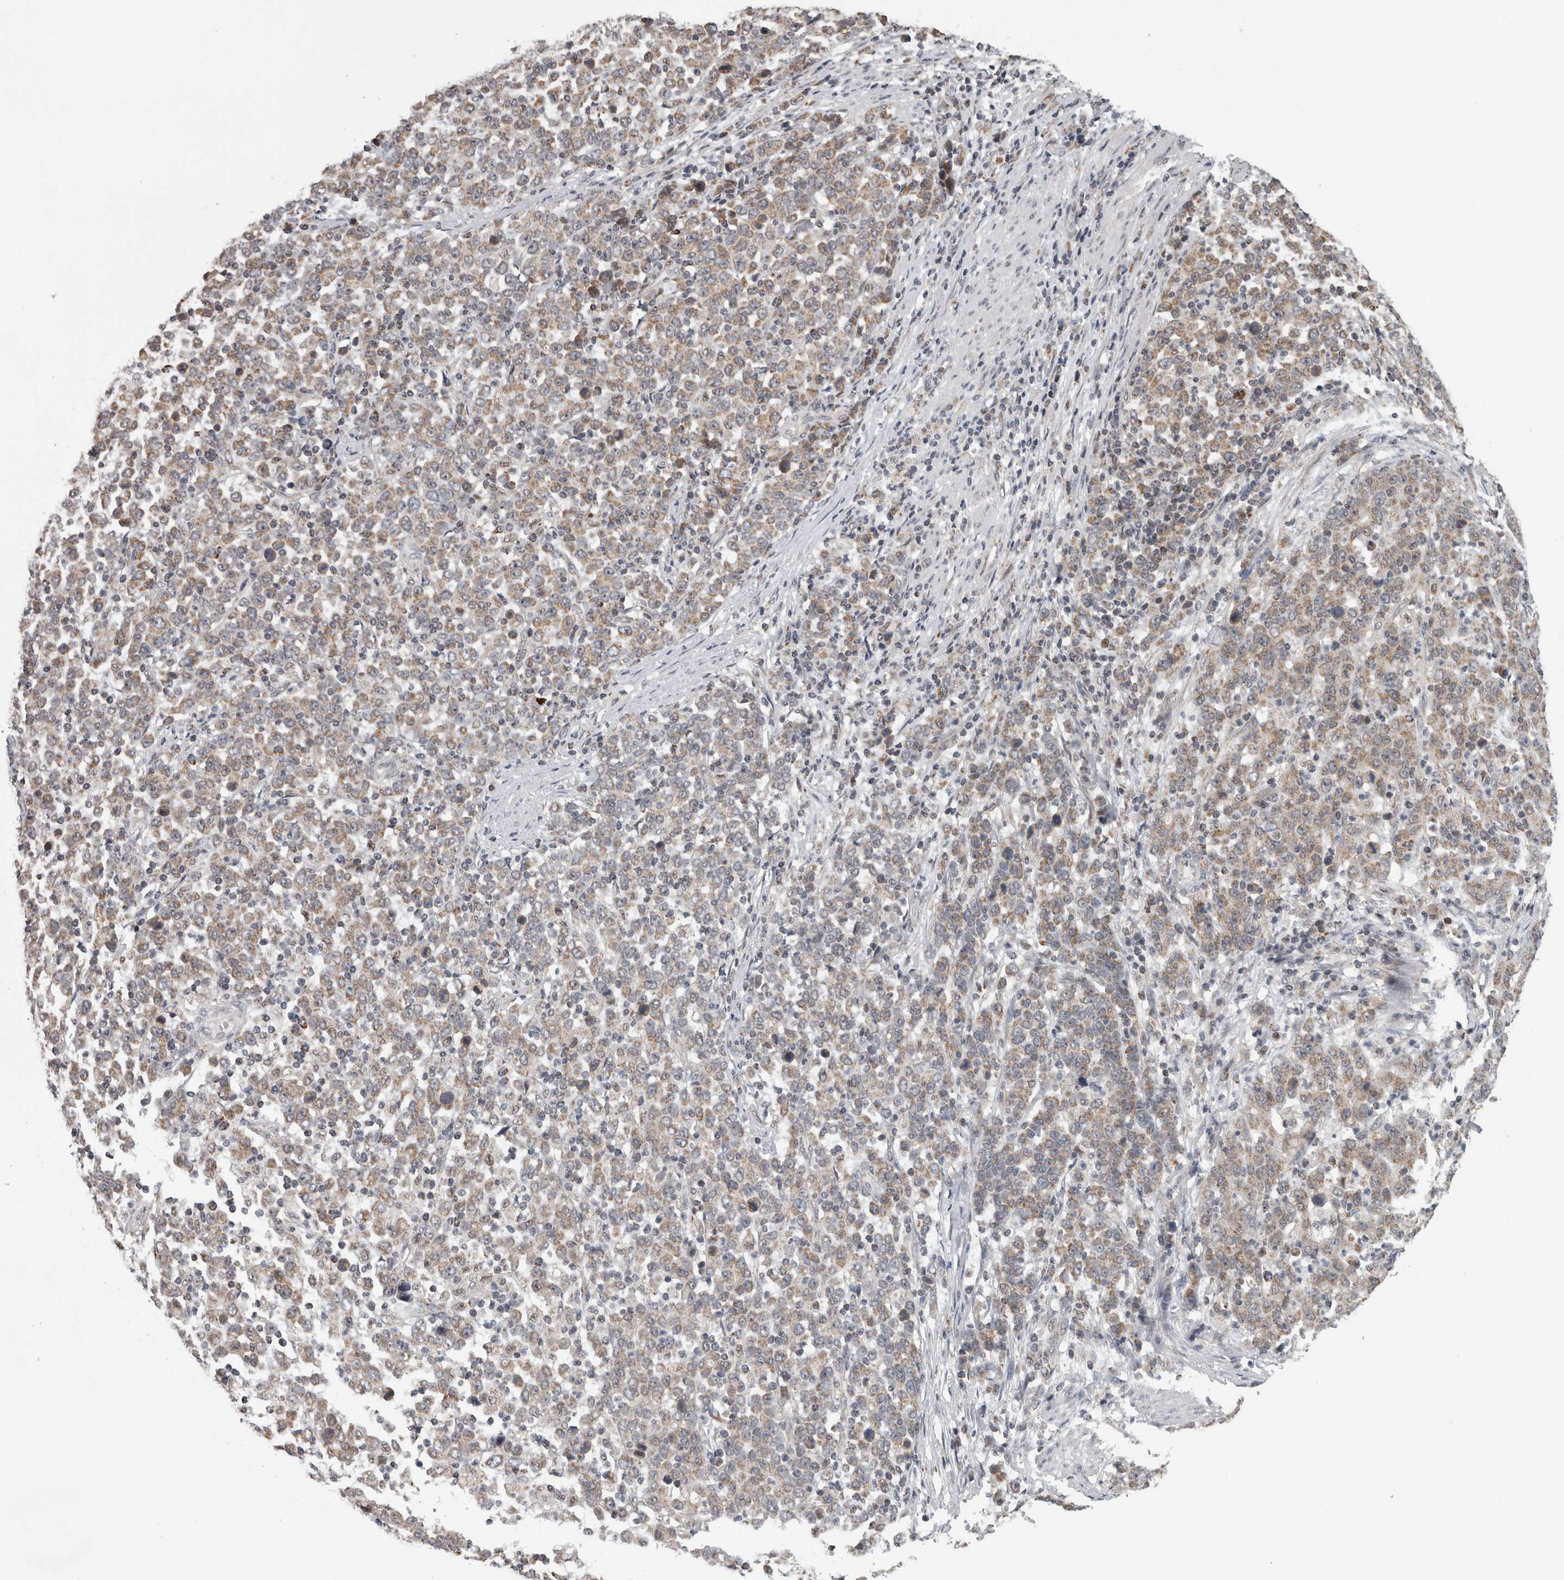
{"staining": {"intensity": "weak", "quantity": ">75%", "location": "cytoplasmic/membranous"}, "tissue": "stomach cancer", "cell_type": "Tumor cells", "image_type": "cancer", "snomed": [{"axis": "morphology", "description": "Adenocarcinoma, NOS"}, {"axis": "topography", "description": "Stomach, upper"}], "caption": "Immunohistochemistry photomicrograph of human stomach cancer (adenocarcinoma) stained for a protein (brown), which demonstrates low levels of weak cytoplasmic/membranous expression in about >75% of tumor cells.", "gene": "OR2K2", "patient": {"sex": "male", "age": 69}}